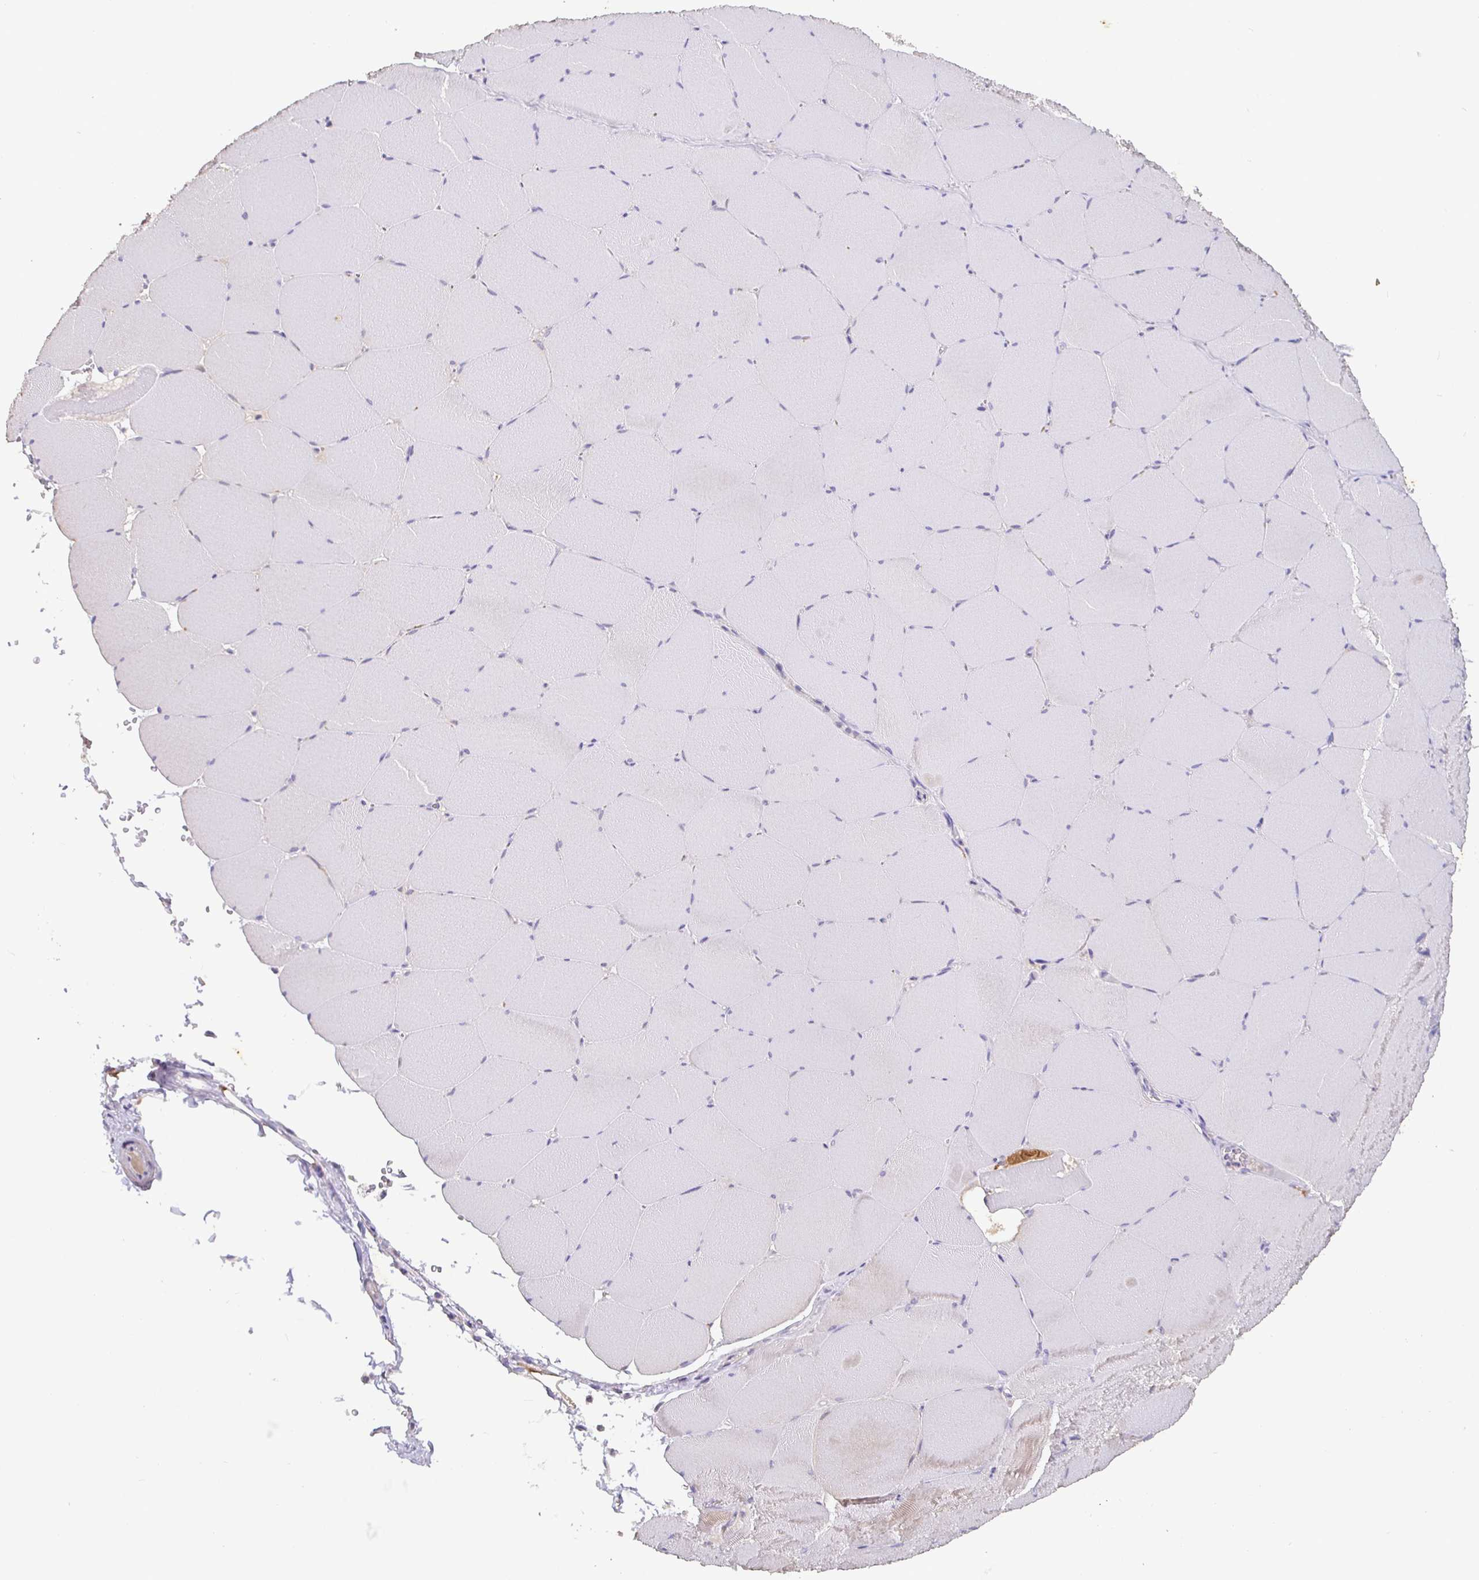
{"staining": {"intensity": "negative", "quantity": "none", "location": "none"}, "tissue": "skeletal muscle", "cell_type": "Myocytes", "image_type": "normal", "snomed": [{"axis": "morphology", "description": "Normal tissue, NOS"}, {"axis": "topography", "description": "Skeletal muscle"}, {"axis": "topography", "description": "Head-Neck"}], "caption": "Immunohistochemistry histopathology image of benign human skeletal muscle stained for a protein (brown), which shows no positivity in myocytes.", "gene": "SHISA4", "patient": {"sex": "male", "age": 66}}